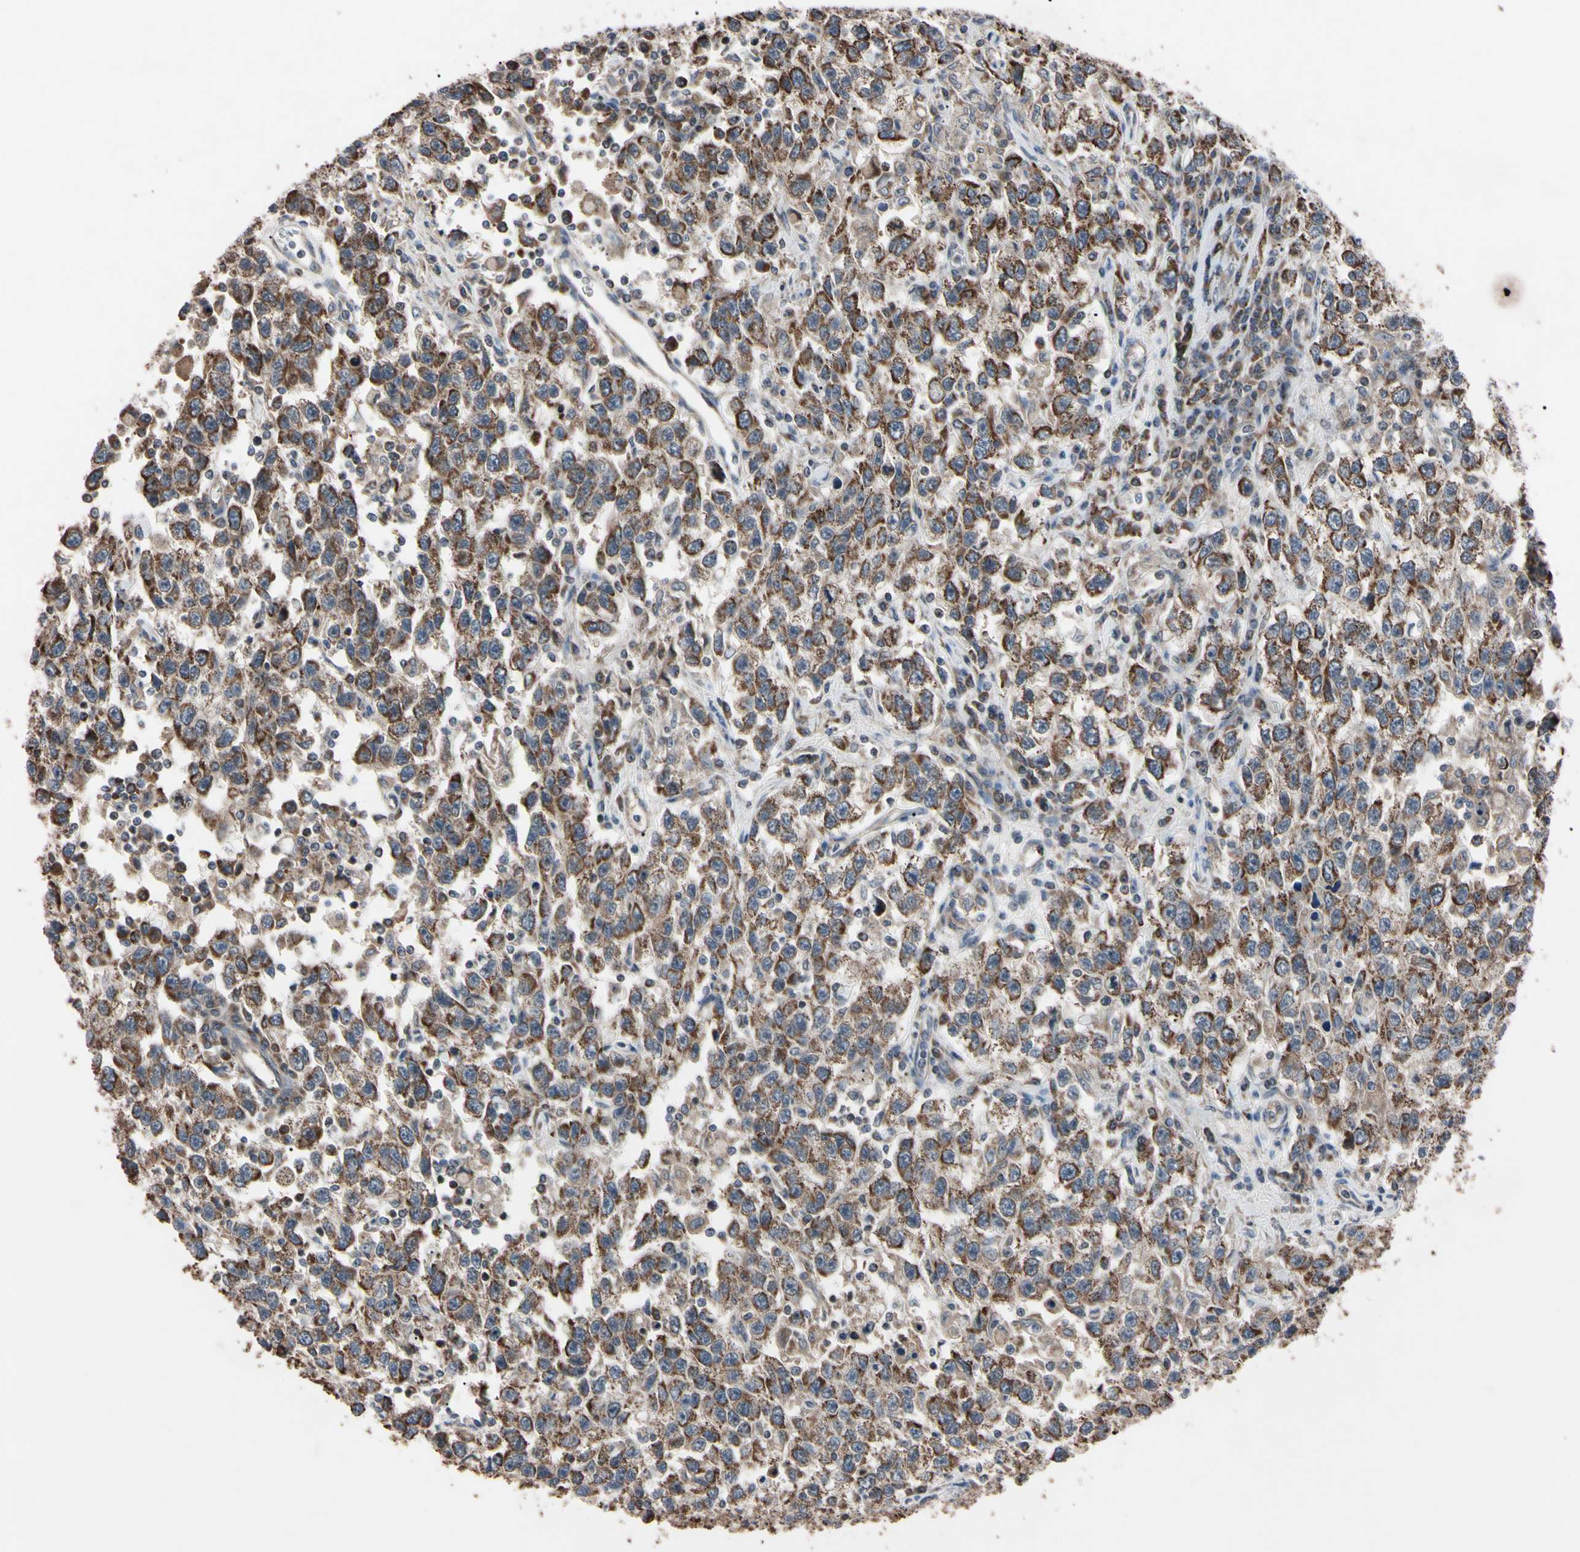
{"staining": {"intensity": "moderate", "quantity": "25%-75%", "location": "cytoplasmic/membranous"}, "tissue": "testis cancer", "cell_type": "Tumor cells", "image_type": "cancer", "snomed": [{"axis": "morphology", "description": "Seminoma, NOS"}, {"axis": "topography", "description": "Testis"}], "caption": "Protein expression analysis of human seminoma (testis) reveals moderate cytoplasmic/membranous staining in approximately 25%-75% of tumor cells.", "gene": "TNFRSF1A", "patient": {"sex": "male", "age": 41}}